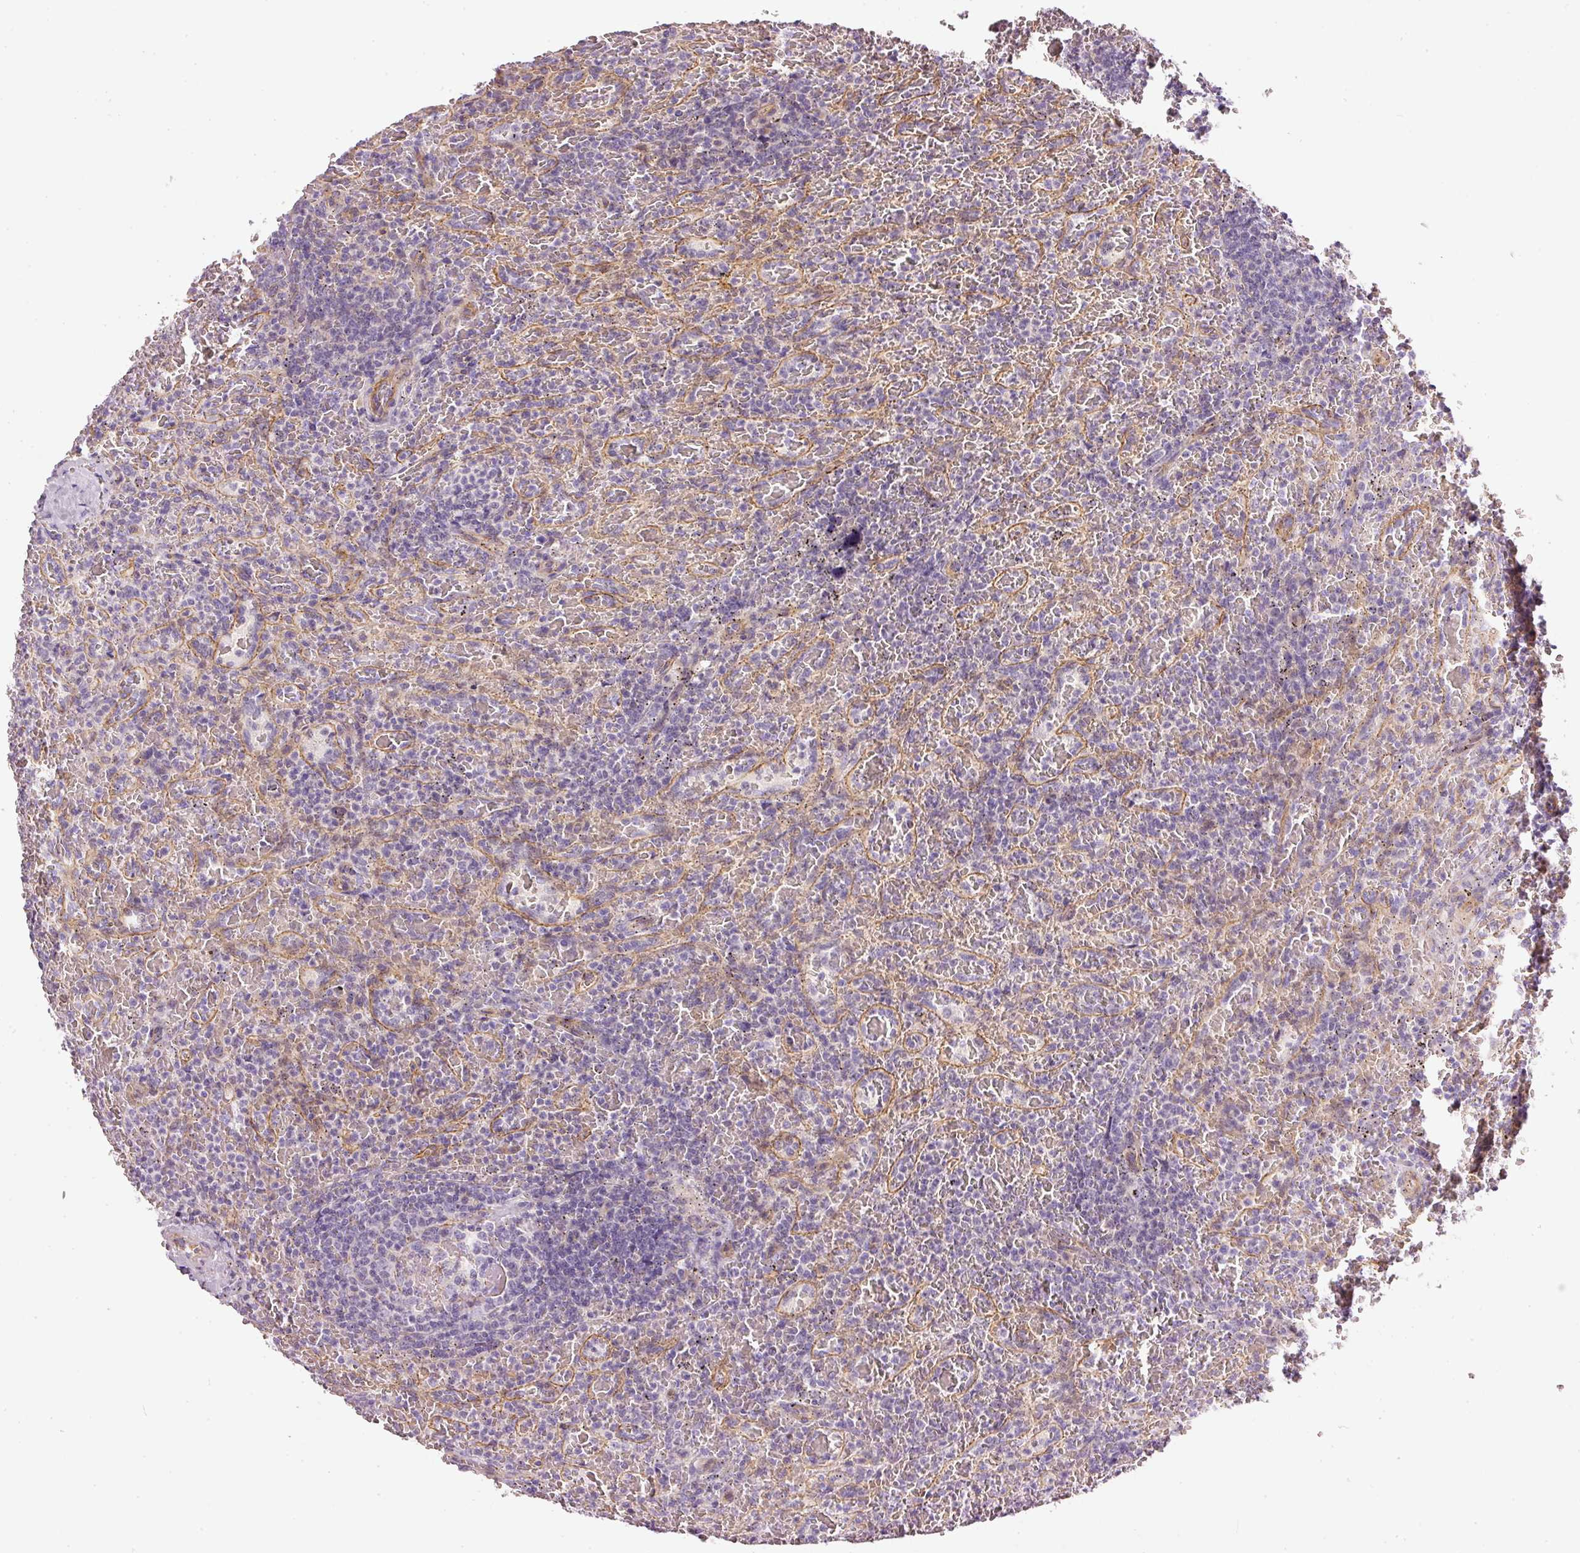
{"staining": {"intensity": "negative", "quantity": "none", "location": "none"}, "tissue": "lymphoma", "cell_type": "Tumor cells", "image_type": "cancer", "snomed": [{"axis": "morphology", "description": "Malignant lymphoma, non-Hodgkin's type, Low grade"}, {"axis": "topography", "description": "Spleen"}], "caption": "Immunohistochemical staining of malignant lymphoma, non-Hodgkin's type (low-grade) displays no significant staining in tumor cells.", "gene": "OSR2", "patient": {"sex": "female", "age": 64}}